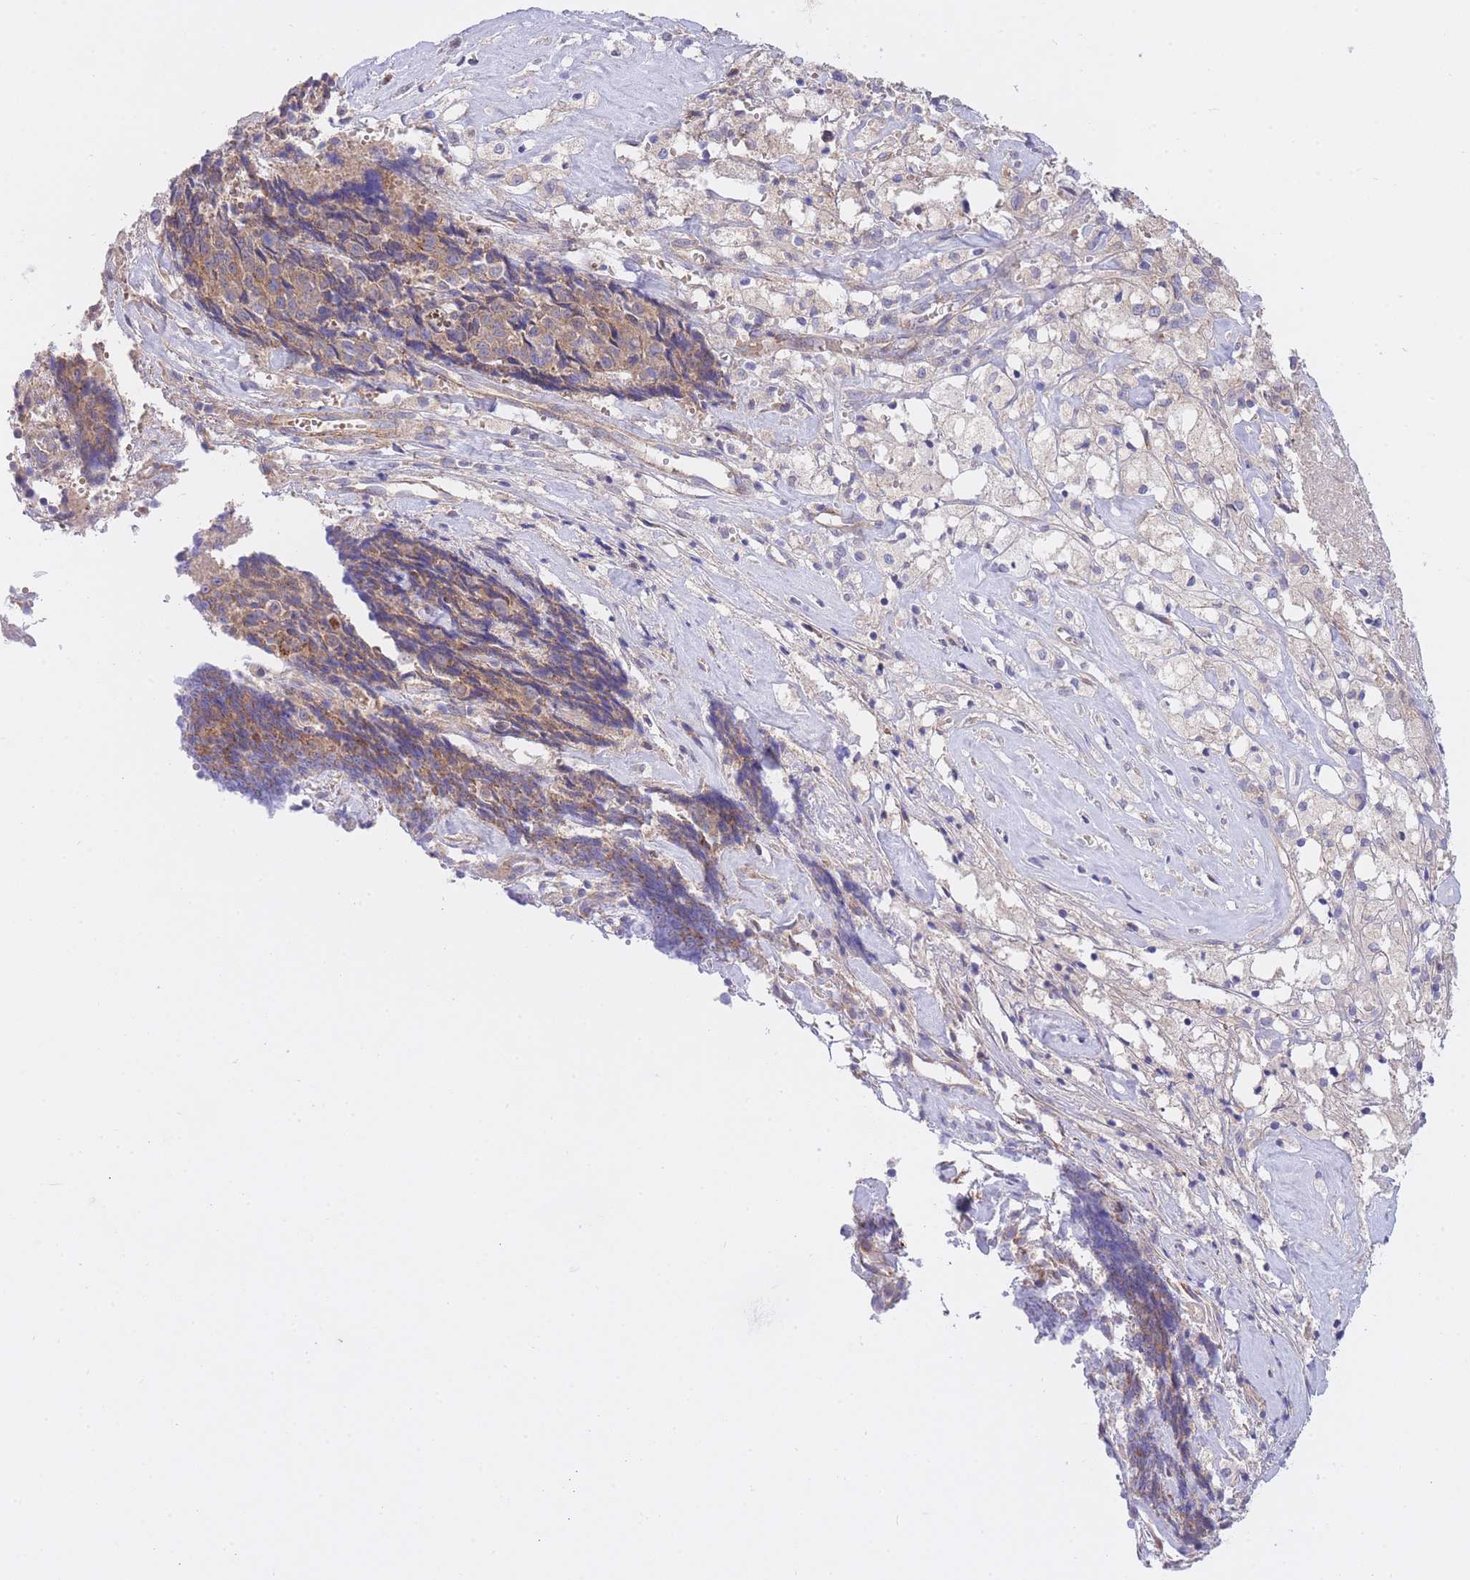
{"staining": {"intensity": "weak", "quantity": ">75%", "location": "cytoplasmic/membranous"}, "tissue": "ovarian cancer", "cell_type": "Tumor cells", "image_type": "cancer", "snomed": [{"axis": "morphology", "description": "Carcinoma, endometroid"}, {"axis": "topography", "description": "Ovary"}], "caption": "A brown stain shows weak cytoplasmic/membranous expression of a protein in ovarian endometroid carcinoma tumor cells.", "gene": "CHAC1", "patient": {"sex": "female", "age": 42}}